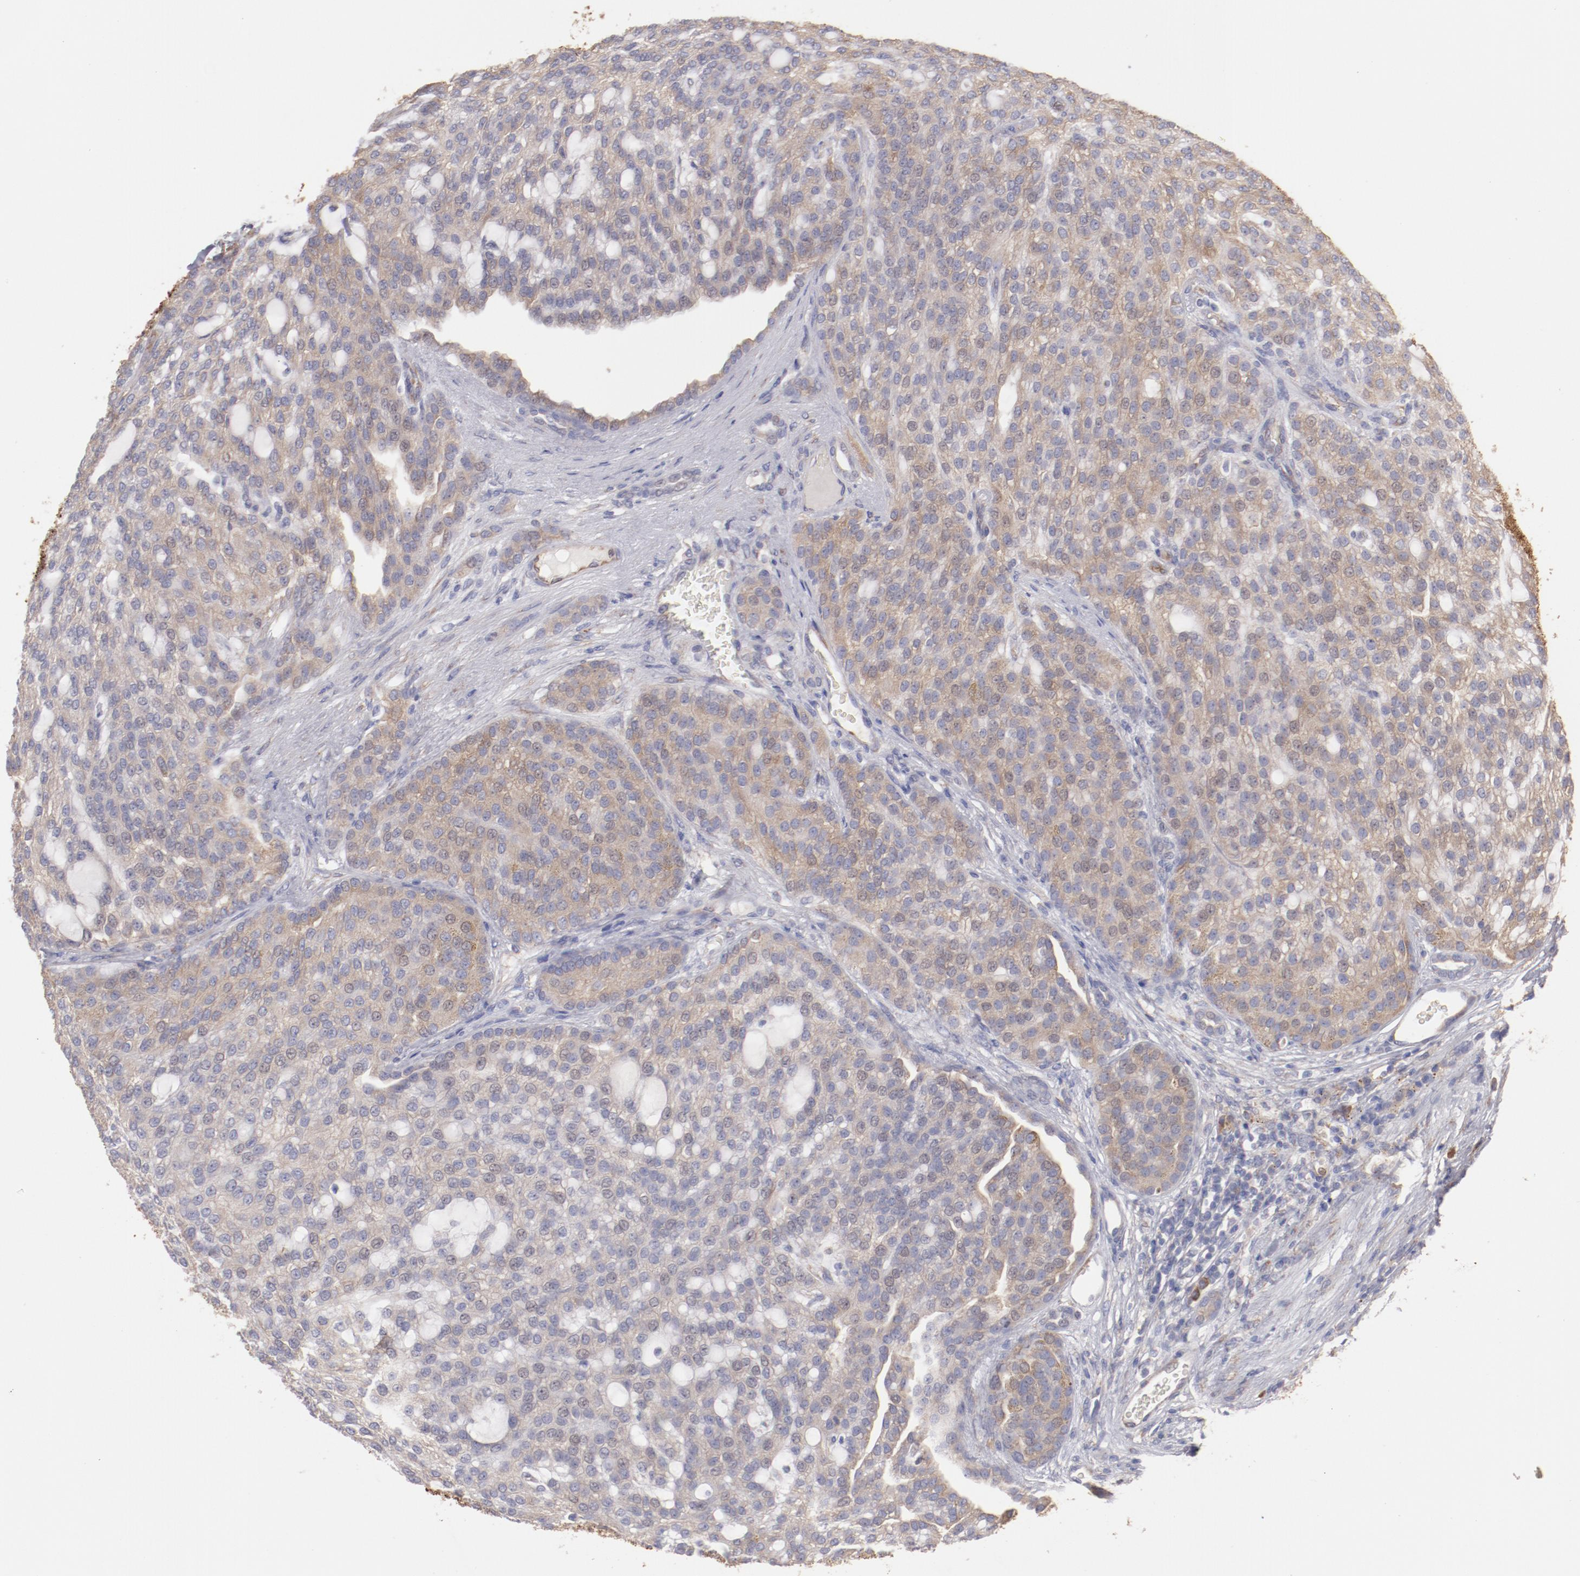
{"staining": {"intensity": "weak", "quantity": ">75%", "location": "cytoplasmic/membranous"}, "tissue": "renal cancer", "cell_type": "Tumor cells", "image_type": "cancer", "snomed": [{"axis": "morphology", "description": "Adenocarcinoma, NOS"}, {"axis": "topography", "description": "Kidney"}], "caption": "A brown stain shows weak cytoplasmic/membranous staining of a protein in renal cancer (adenocarcinoma) tumor cells.", "gene": "ENTPD5", "patient": {"sex": "male", "age": 63}}